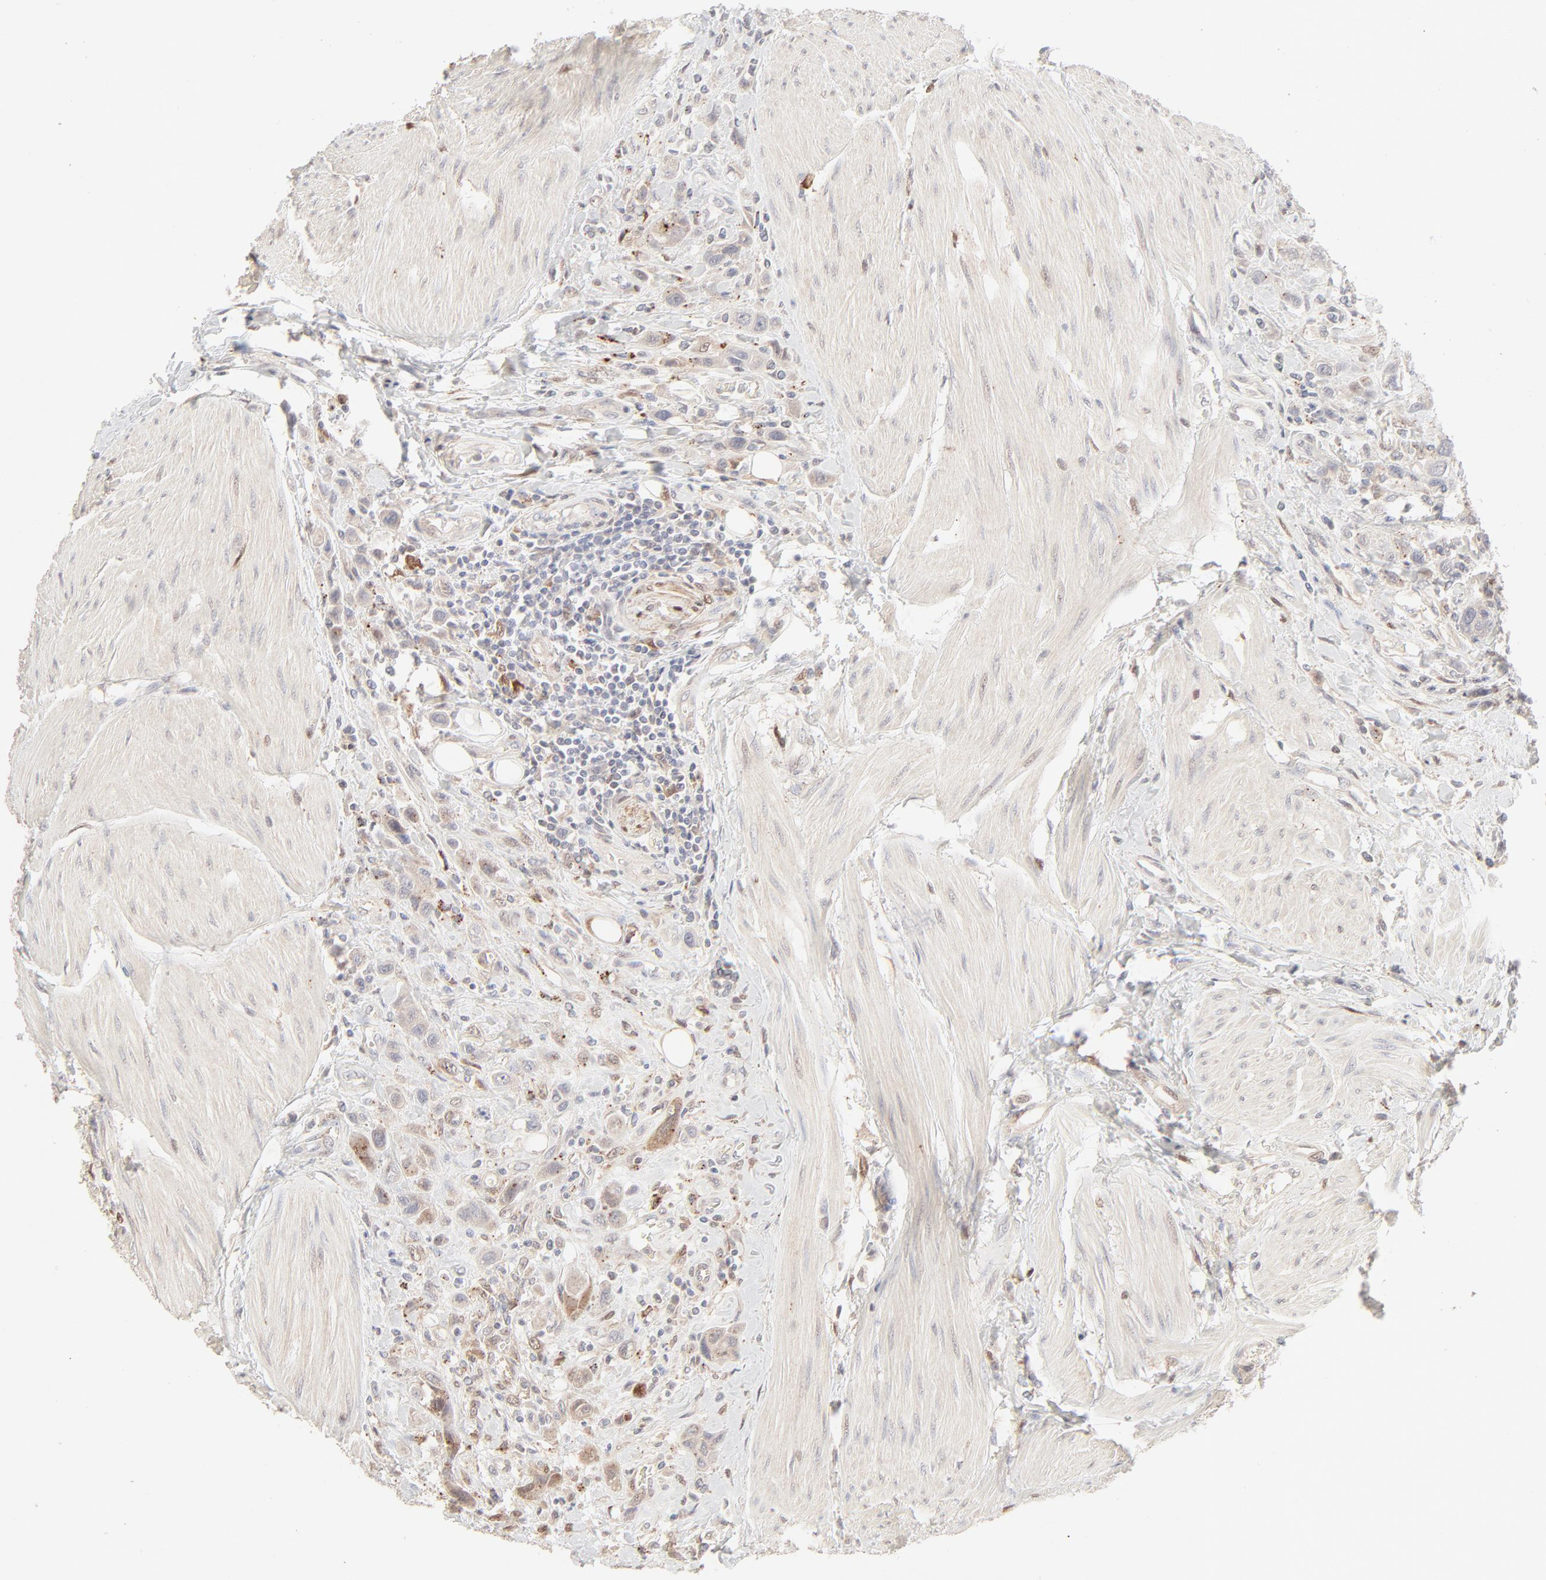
{"staining": {"intensity": "negative", "quantity": "none", "location": "none"}, "tissue": "urothelial cancer", "cell_type": "Tumor cells", "image_type": "cancer", "snomed": [{"axis": "morphology", "description": "Urothelial carcinoma, High grade"}, {"axis": "topography", "description": "Urinary bladder"}], "caption": "Human urothelial carcinoma (high-grade) stained for a protein using immunohistochemistry shows no expression in tumor cells.", "gene": "LGALS2", "patient": {"sex": "male", "age": 50}}